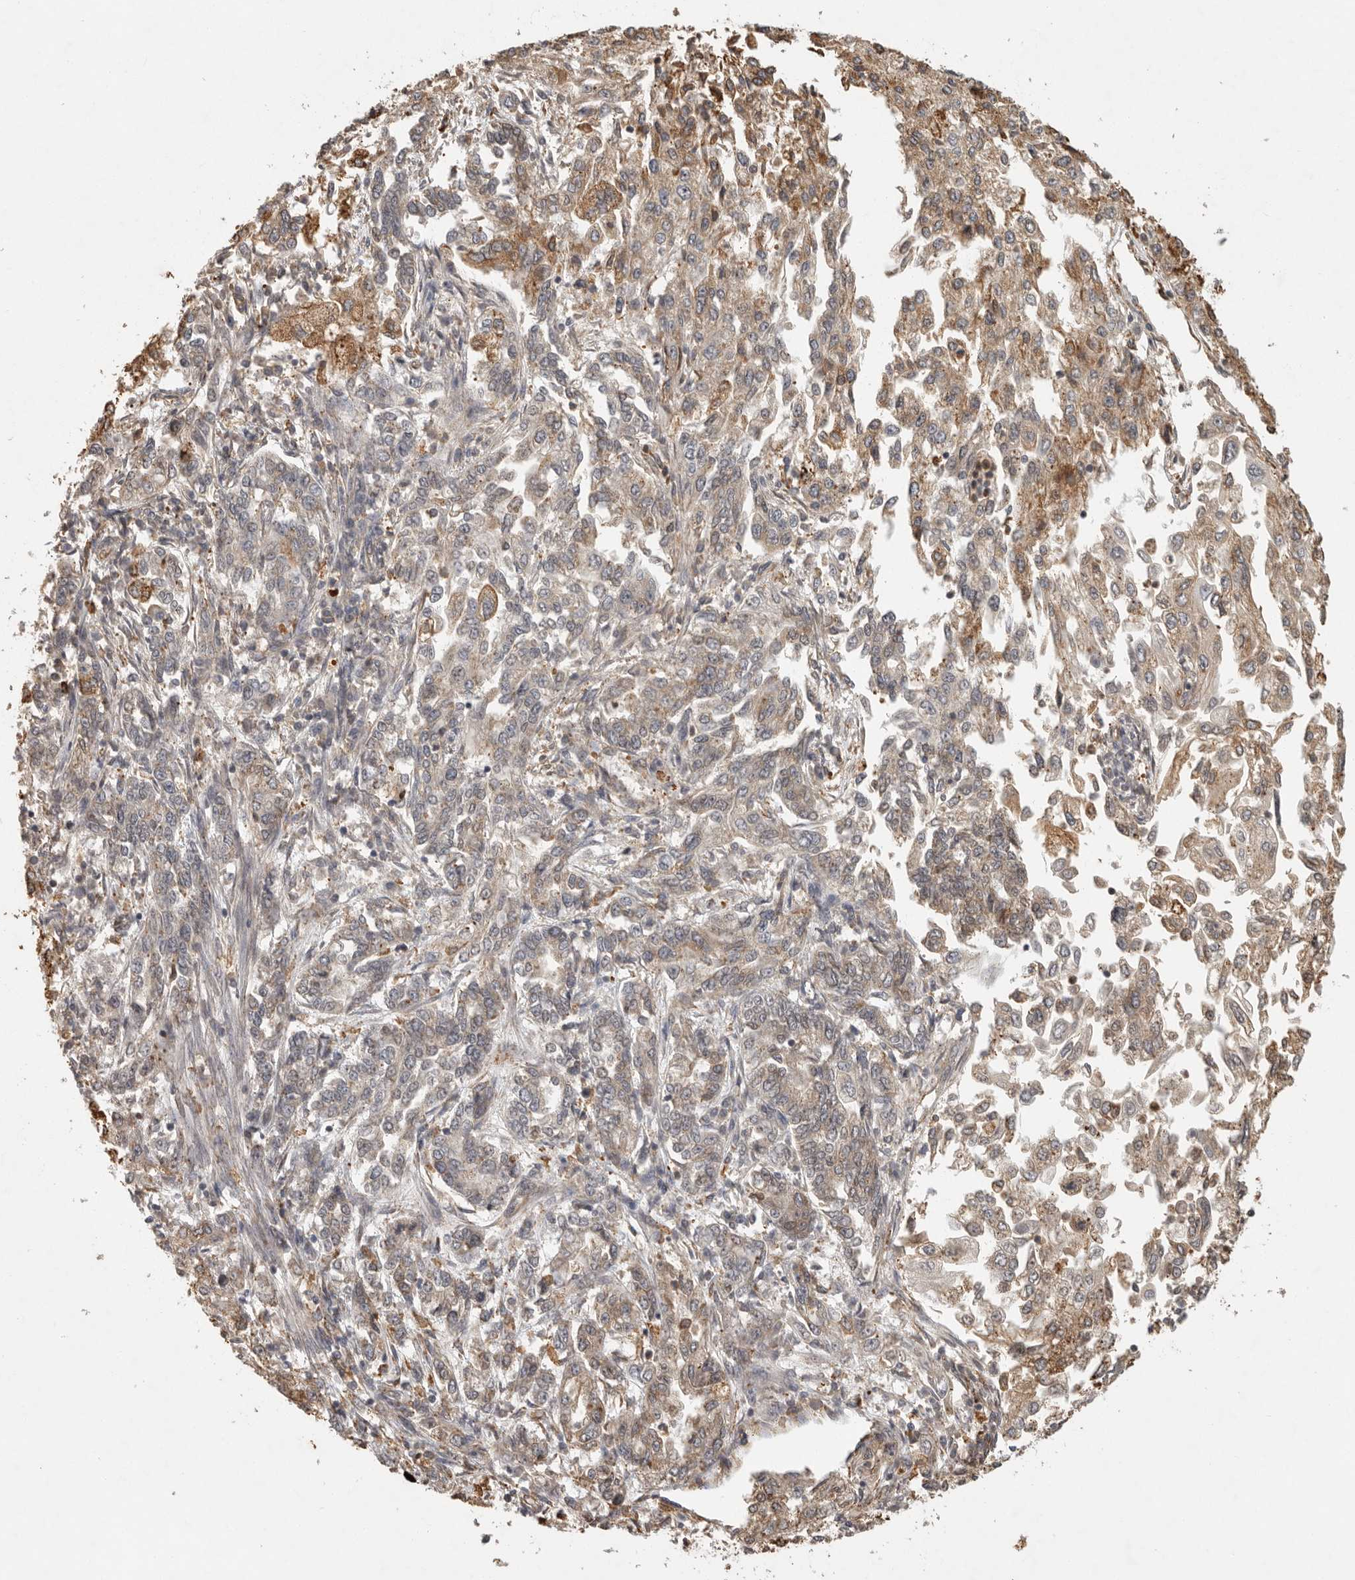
{"staining": {"intensity": "weak", "quantity": ">75%", "location": "cytoplasmic/membranous"}, "tissue": "endometrial cancer", "cell_type": "Tumor cells", "image_type": "cancer", "snomed": [{"axis": "morphology", "description": "Adenocarcinoma, NOS"}, {"axis": "topography", "description": "Endometrium"}], "caption": "The micrograph demonstrates immunohistochemical staining of endometrial adenocarcinoma. There is weak cytoplasmic/membranous staining is identified in approximately >75% of tumor cells. (DAB (3,3'-diaminobenzidine) IHC with brightfield microscopy, high magnification).", "gene": "ZNF83", "patient": {"sex": "female", "age": 49}}